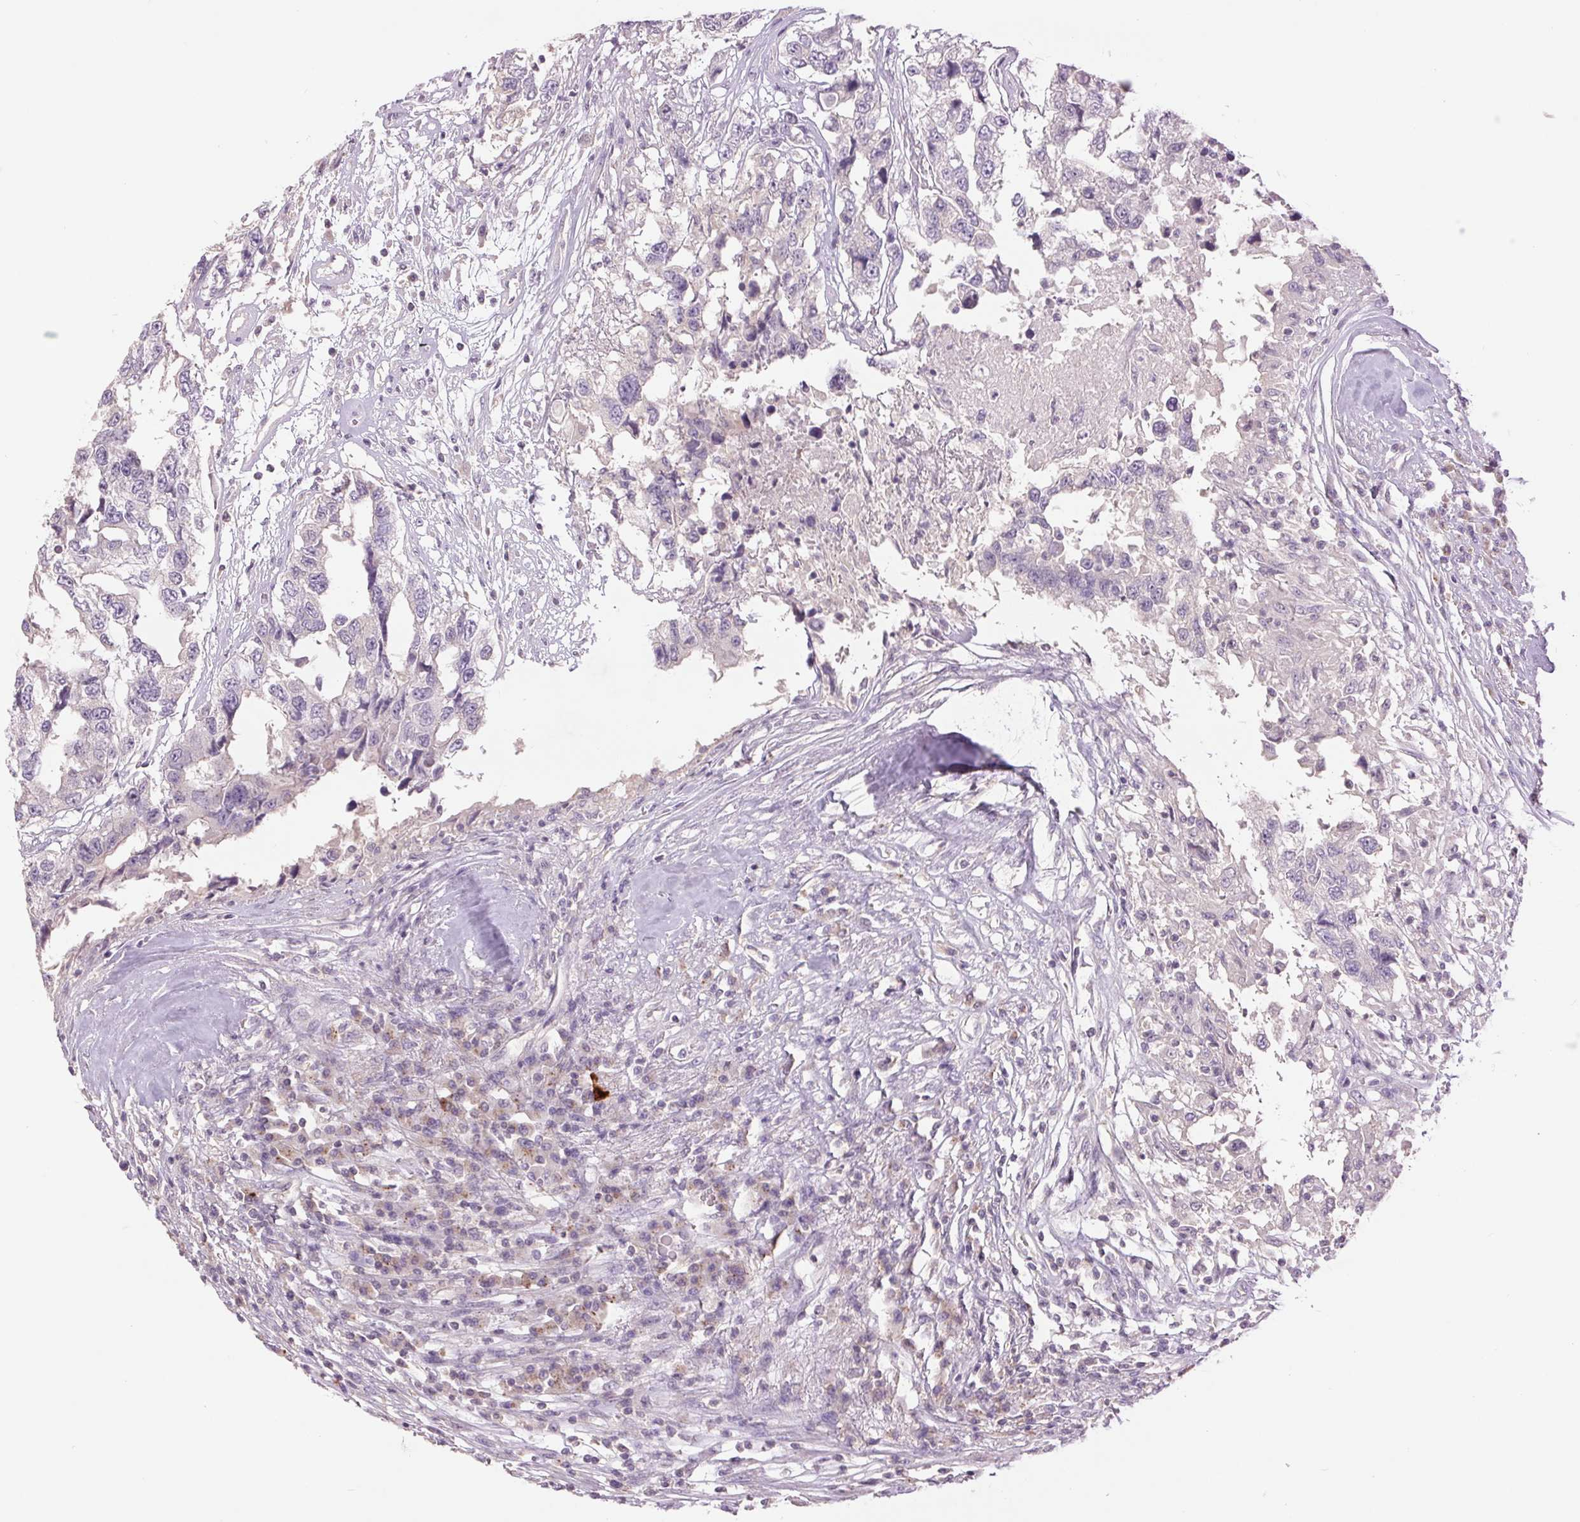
{"staining": {"intensity": "negative", "quantity": "none", "location": "none"}, "tissue": "testis cancer", "cell_type": "Tumor cells", "image_type": "cancer", "snomed": [{"axis": "morphology", "description": "Carcinoma, Embryonal, NOS"}, {"axis": "topography", "description": "Testis"}], "caption": "Human testis cancer (embryonal carcinoma) stained for a protein using immunohistochemistry (IHC) shows no positivity in tumor cells.", "gene": "FXYD4", "patient": {"sex": "male", "age": 83}}